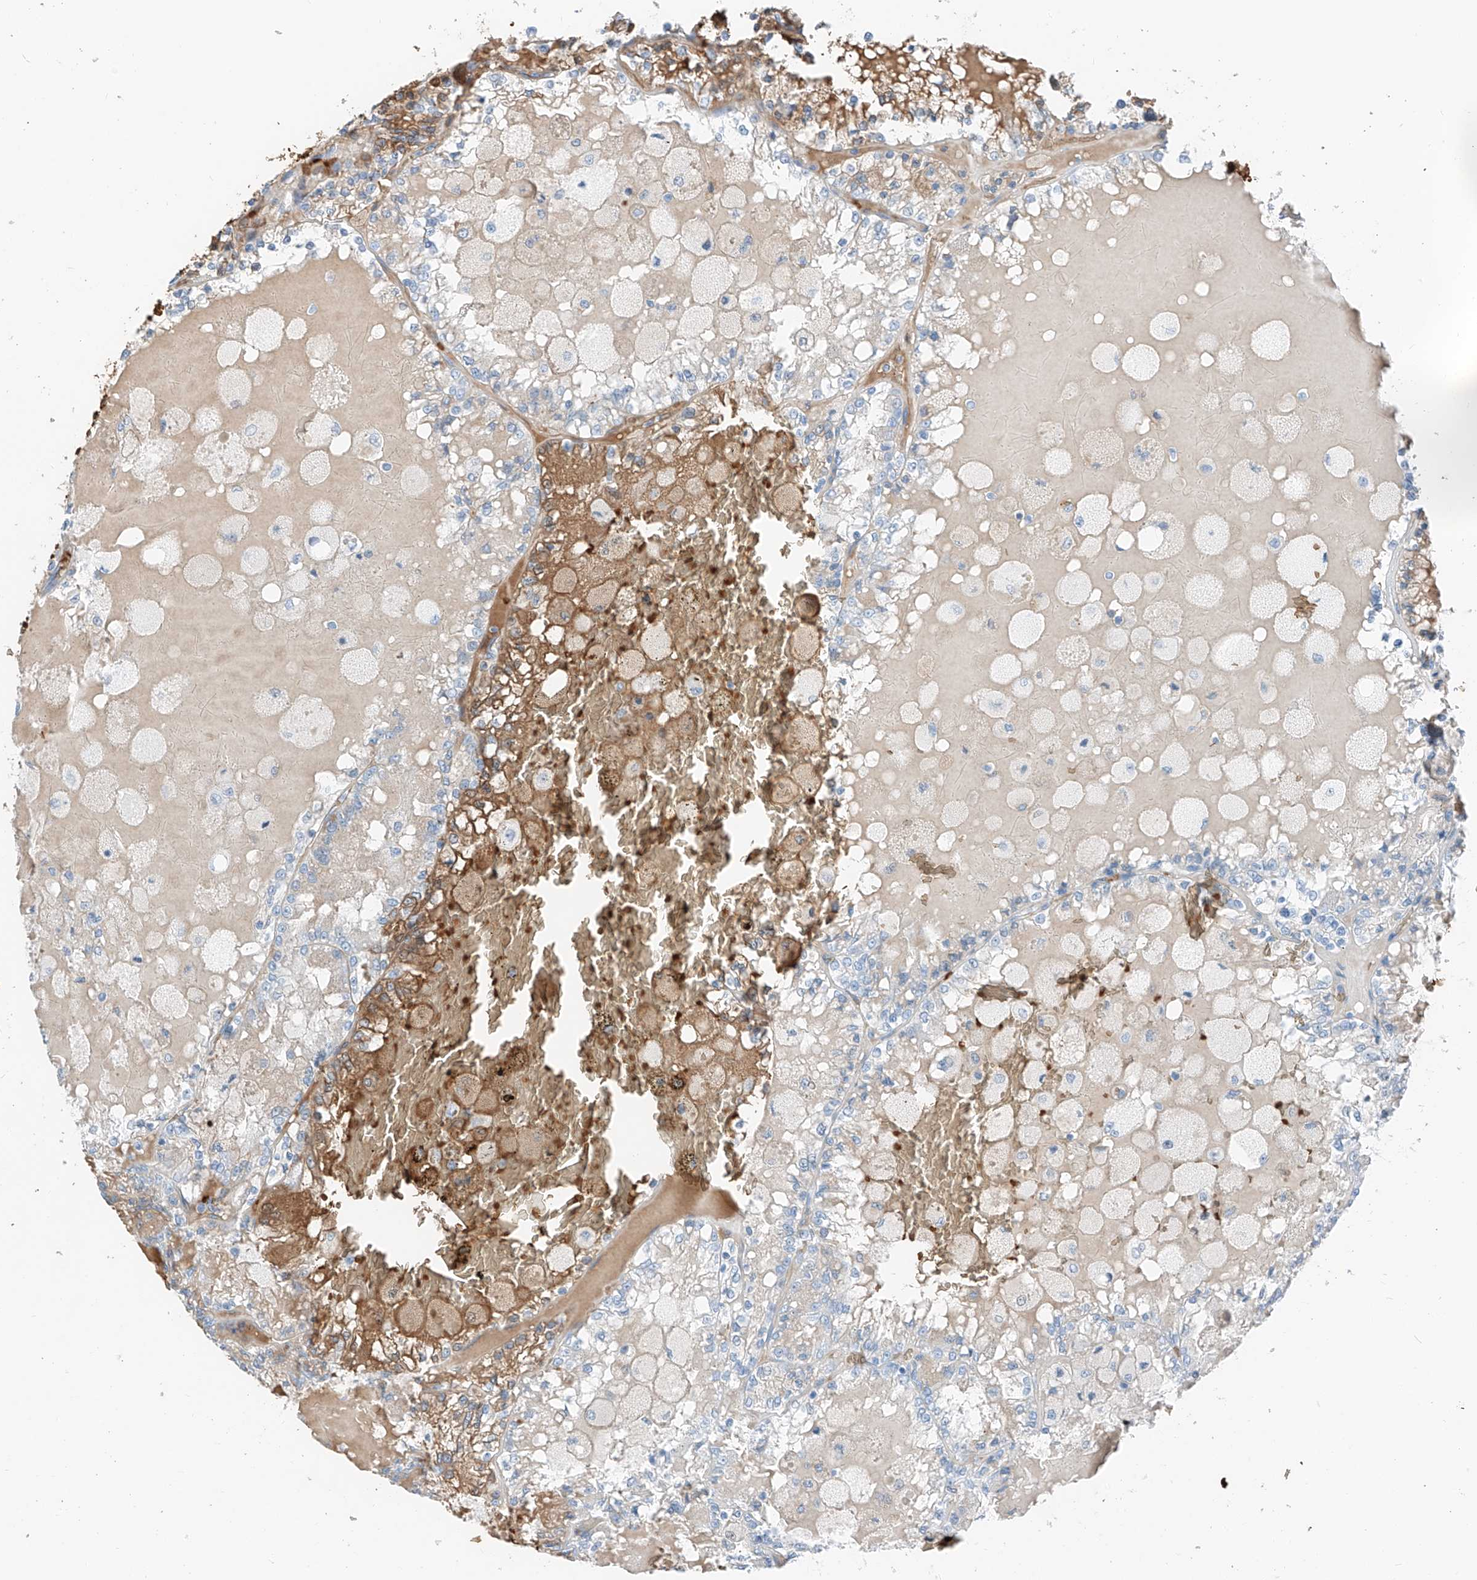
{"staining": {"intensity": "negative", "quantity": "none", "location": "none"}, "tissue": "renal cancer", "cell_type": "Tumor cells", "image_type": "cancer", "snomed": [{"axis": "morphology", "description": "Adenocarcinoma, NOS"}, {"axis": "topography", "description": "Kidney"}], "caption": "Human renal cancer (adenocarcinoma) stained for a protein using immunohistochemistry demonstrates no expression in tumor cells.", "gene": "PRSS23", "patient": {"sex": "female", "age": 56}}